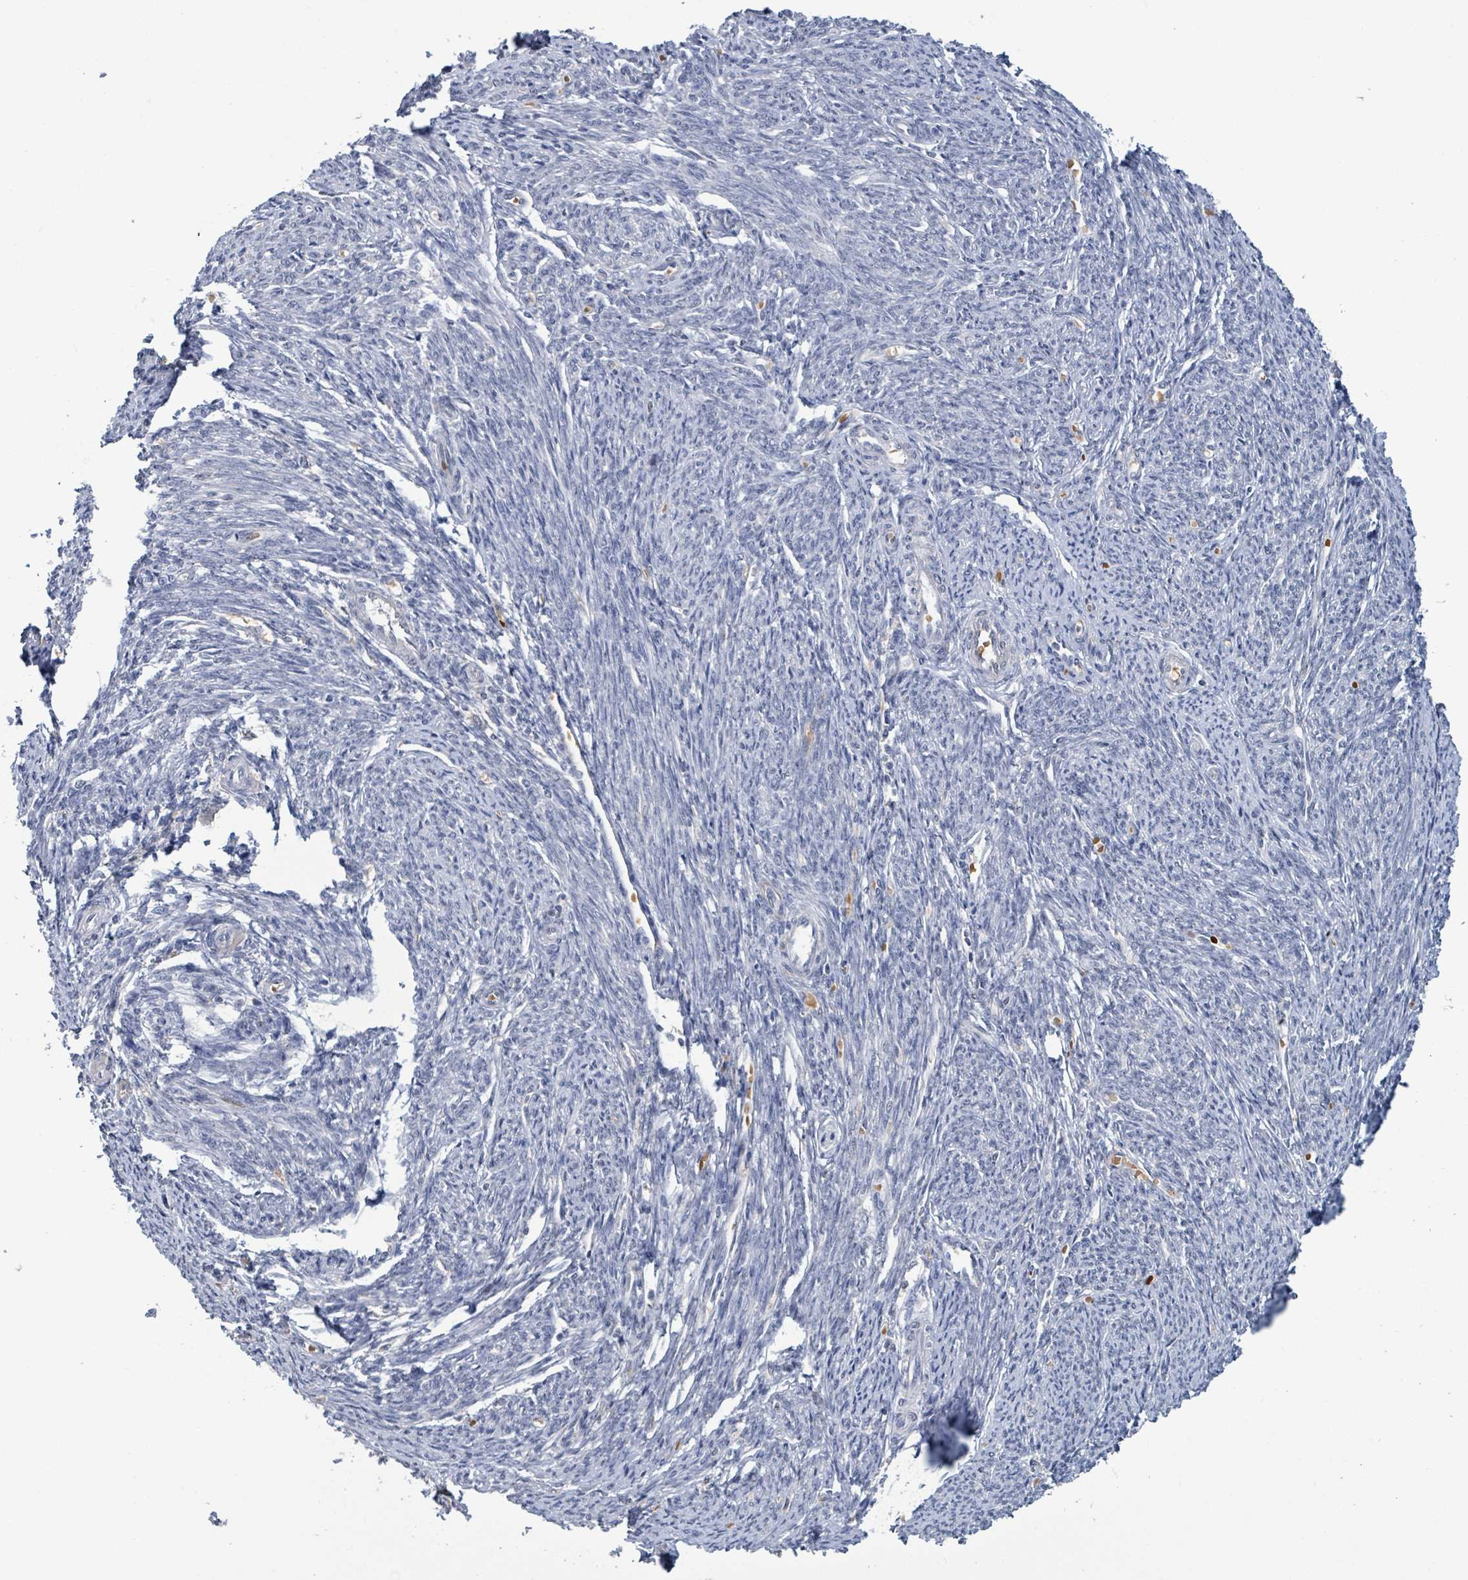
{"staining": {"intensity": "negative", "quantity": "none", "location": "none"}, "tissue": "smooth muscle", "cell_type": "Smooth muscle cells", "image_type": "normal", "snomed": [{"axis": "morphology", "description": "Normal tissue, NOS"}, {"axis": "topography", "description": "Smooth muscle"}, {"axis": "topography", "description": "Fallopian tube"}], "caption": "Immunohistochemistry image of benign smooth muscle: human smooth muscle stained with DAB demonstrates no significant protein expression in smooth muscle cells. (Brightfield microscopy of DAB IHC at high magnification).", "gene": "SEBOX", "patient": {"sex": "female", "age": 59}}